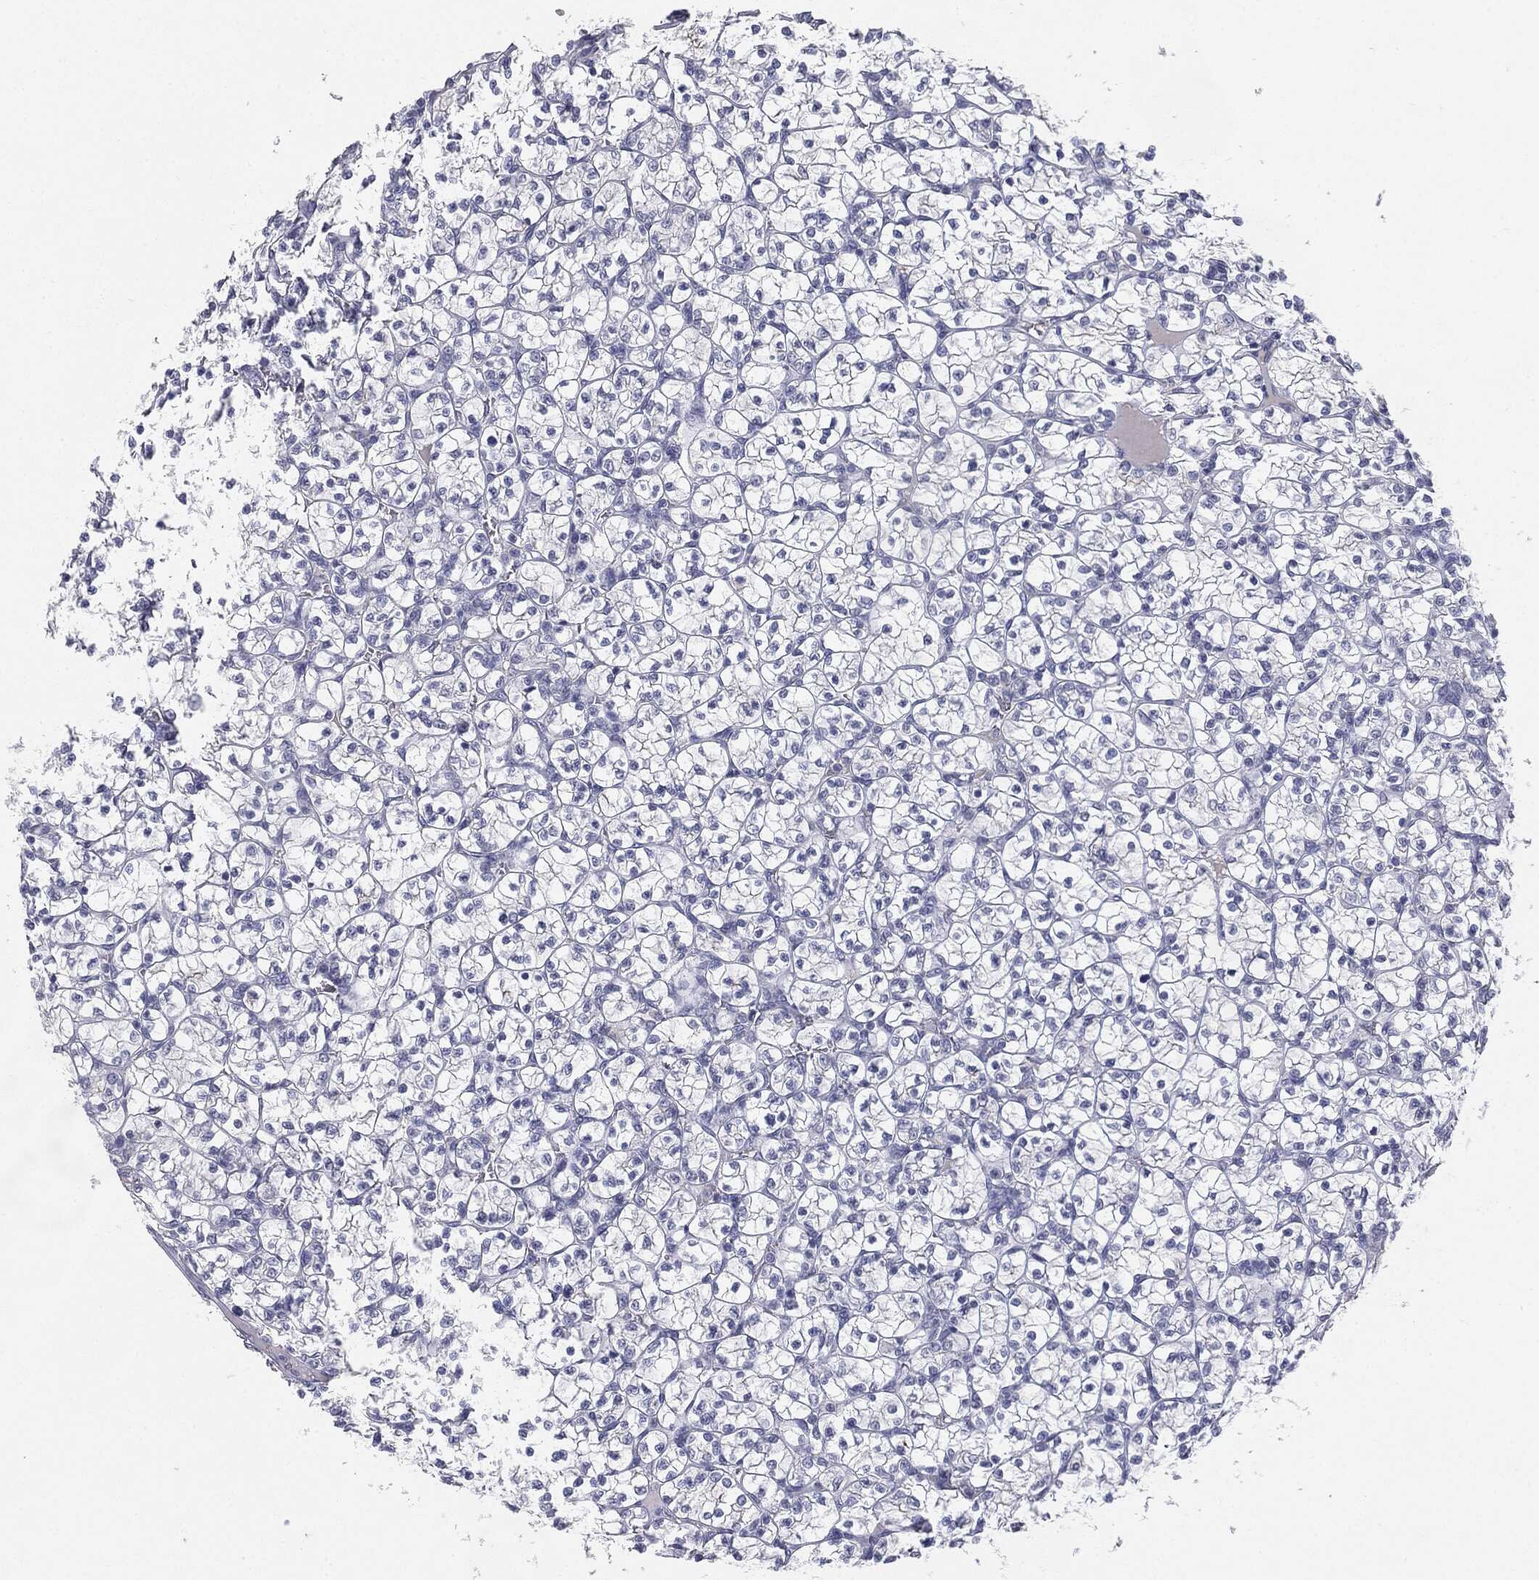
{"staining": {"intensity": "negative", "quantity": "none", "location": "none"}, "tissue": "renal cancer", "cell_type": "Tumor cells", "image_type": "cancer", "snomed": [{"axis": "morphology", "description": "Adenocarcinoma, NOS"}, {"axis": "topography", "description": "Kidney"}], "caption": "IHC photomicrograph of neoplastic tissue: renal cancer (adenocarcinoma) stained with DAB (3,3'-diaminobenzidine) displays no significant protein staining in tumor cells.", "gene": "MUC1", "patient": {"sex": "female", "age": 89}}